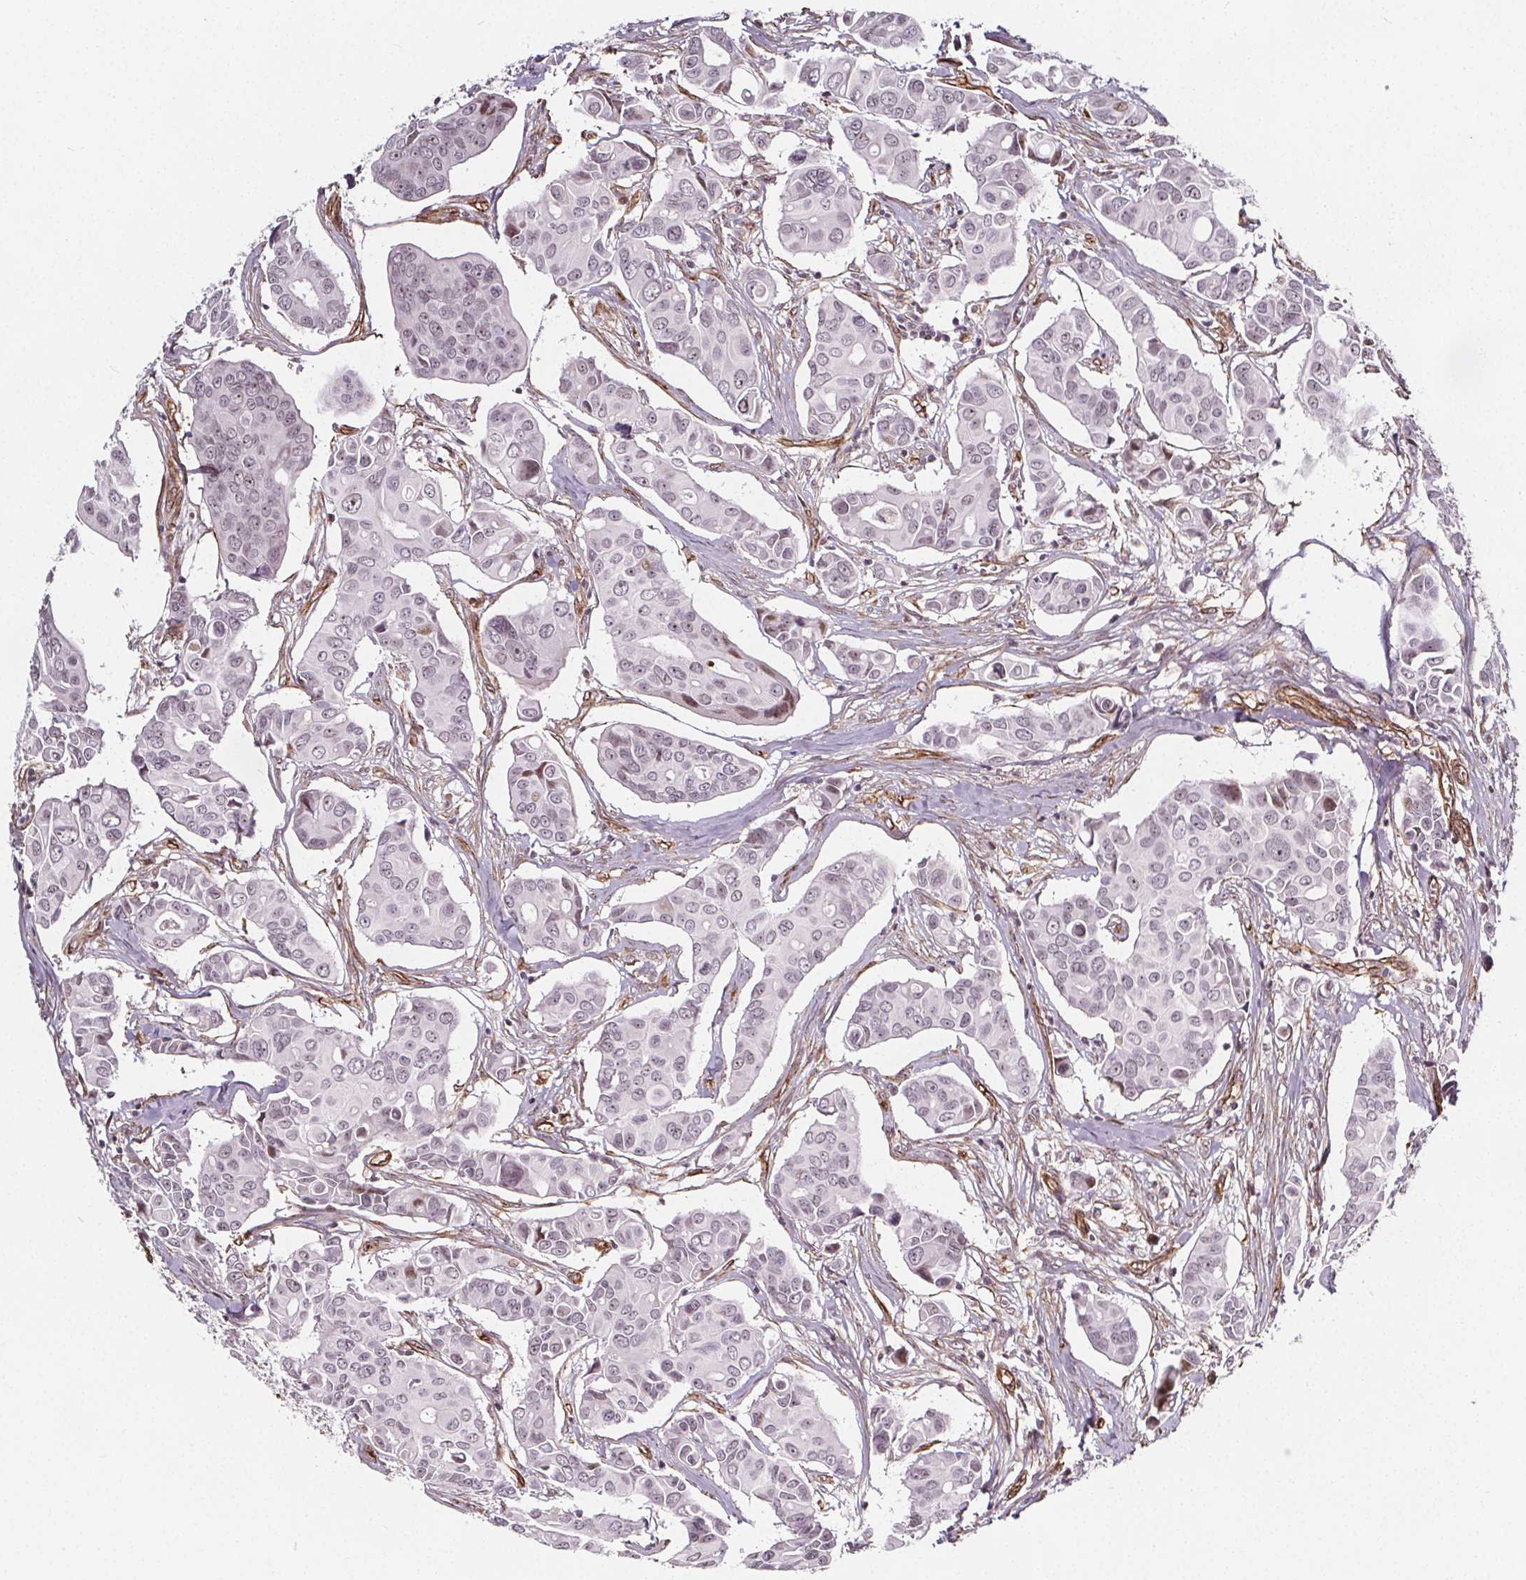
{"staining": {"intensity": "negative", "quantity": "none", "location": "none"}, "tissue": "breast cancer", "cell_type": "Tumor cells", "image_type": "cancer", "snomed": [{"axis": "morphology", "description": "Duct carcinoma"}, {"axis": "topography", "description": "Breast"}], "caption": "This is an IHC photomicrograph of human breast invasive ductal carcinoma. There is no staining in tumor cells.", "gene": "HAS1", "patient": {"sex": "female", "age": 54}}